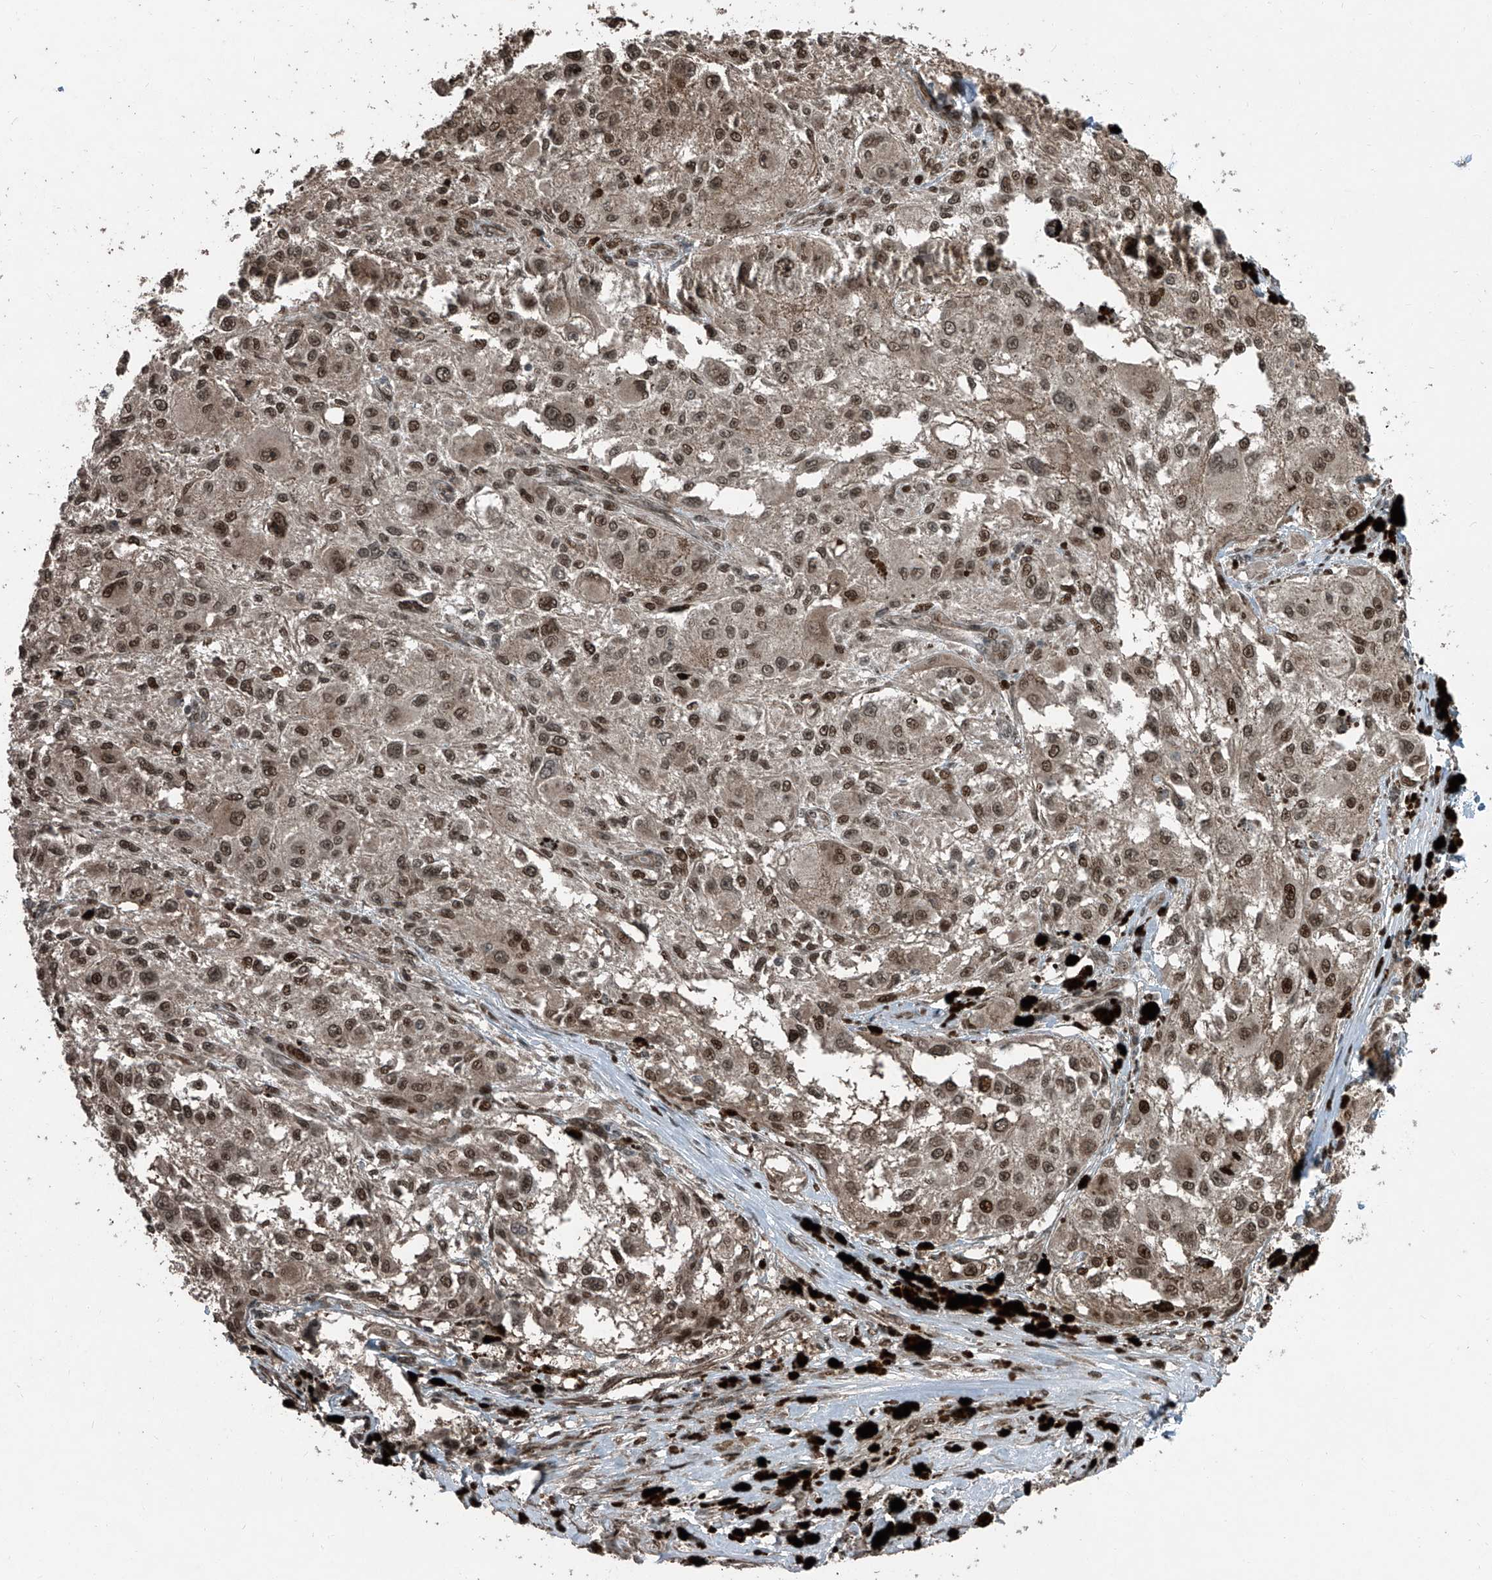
{"staining": {"intensity": "moderate", "quantity": ">75%", "location": "nuclear"}, "tissue": "melanoma", "cell_type": "Tumor cells", "image_type": "cancer", "snomed": [{"axis": "morphology", "description": "Necrosis, NOS"}, {"axis": "morphology", "description": "Malignant melanoma, NOS"}, {"axis": "topography", "description": "Skin"}], "caption": "This is an image of immunohistochemistry (IHC) staining of malignant melanoma, which shows moderate positivity in the nuclear of tumor cells.", "gene": "ZNF570", "patient": {"sex": "female", "age": 87}}